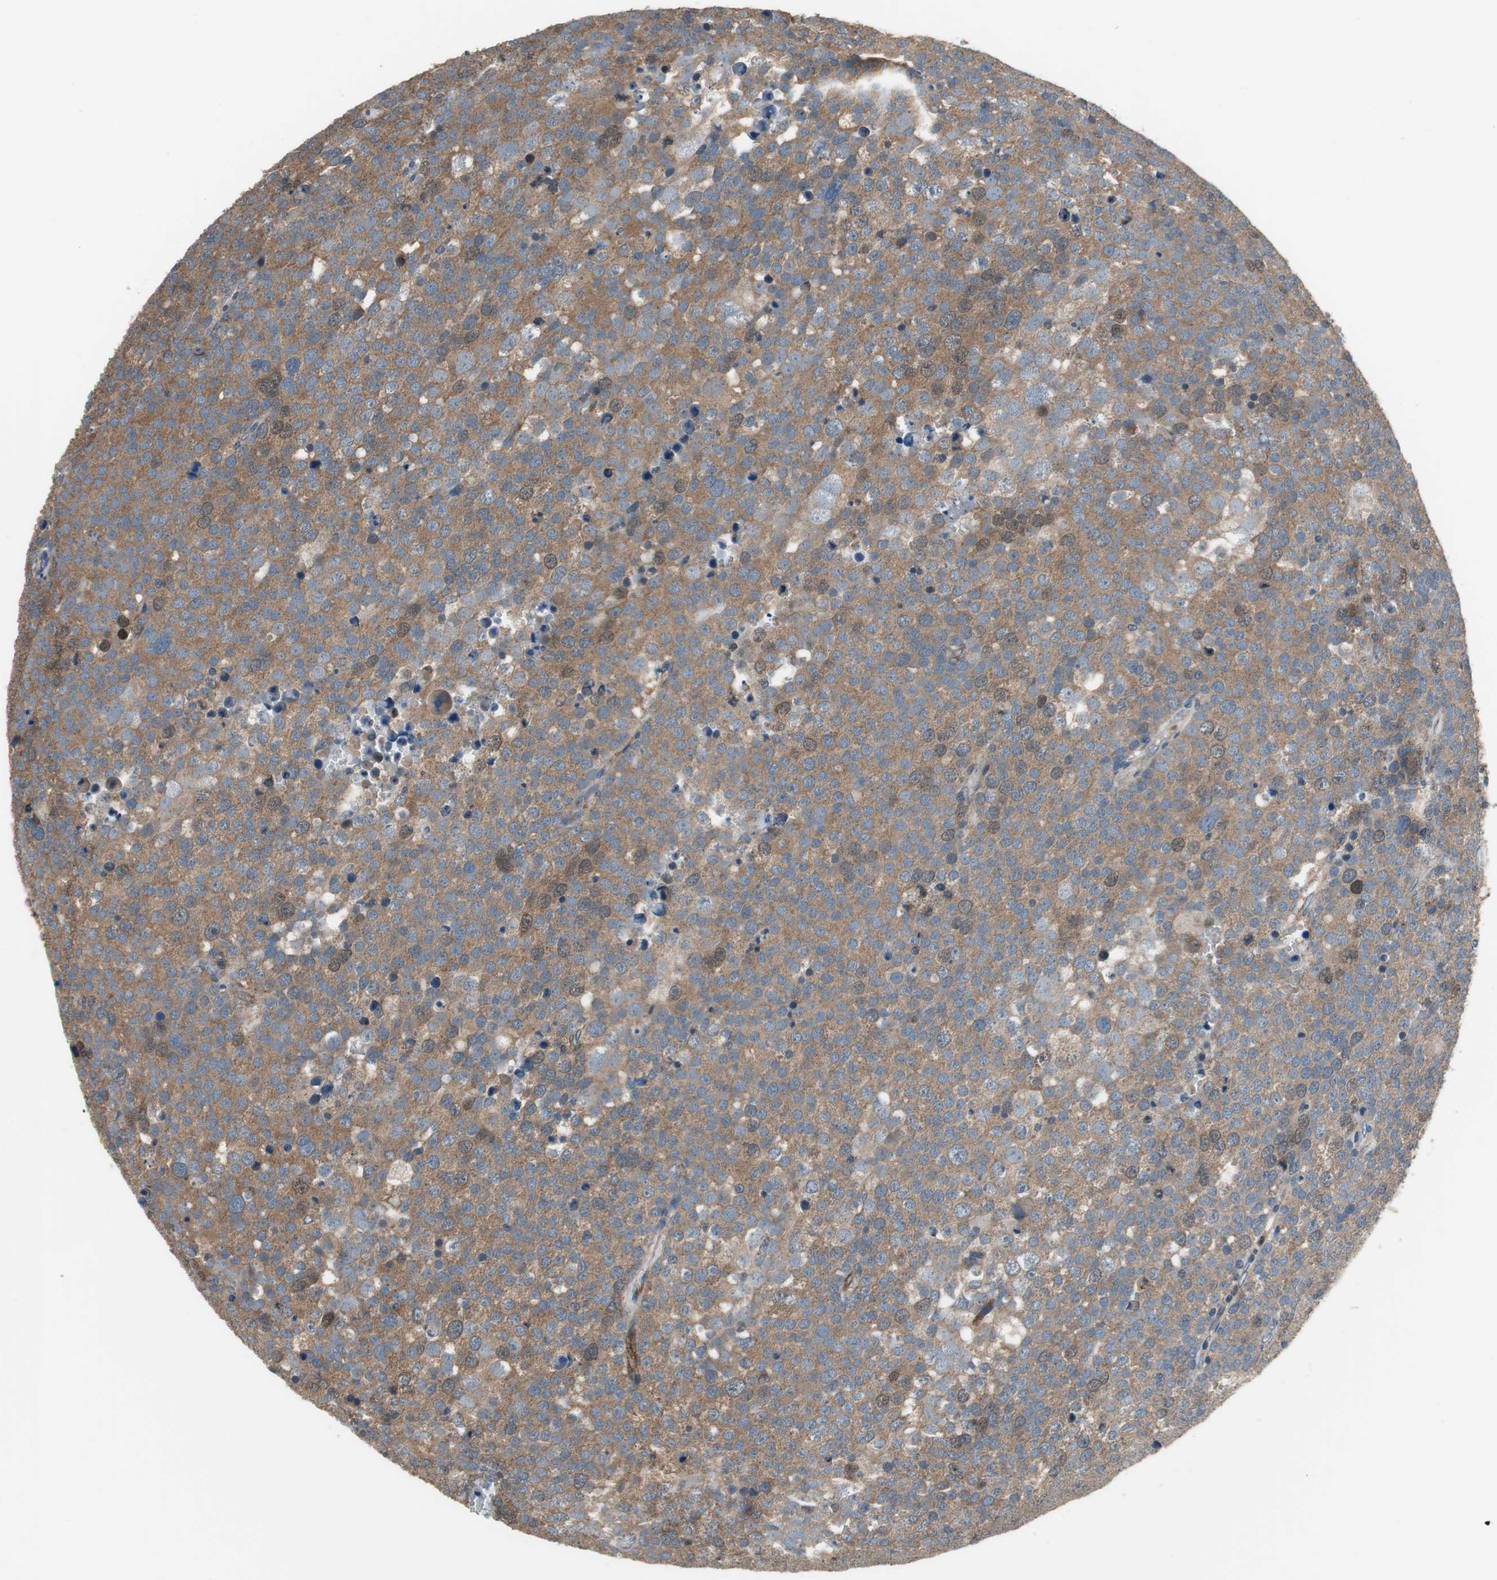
{"staining": {"intensity": "moderate", "quantity": ">75%", "location": "cytoplasmic/membranous,nuclear"}, "tissue": "testis cancer", "cell_type": "Tumor cells", "image_type": "cancer", "snomed": [{"axis": "morphology", "description": "Seminoma, NOS"}, {"axis": "topography", "description": "Testis"}], "caption": "A high-resolution histopathology image shows IHC staining of seminoma (testis), which shows moderate cytoplasmic/membranous and nuclear staining in about >75% of tumor cells.", "gene": "PI4KB", "patient": {"sex": "male", "age": 71}}